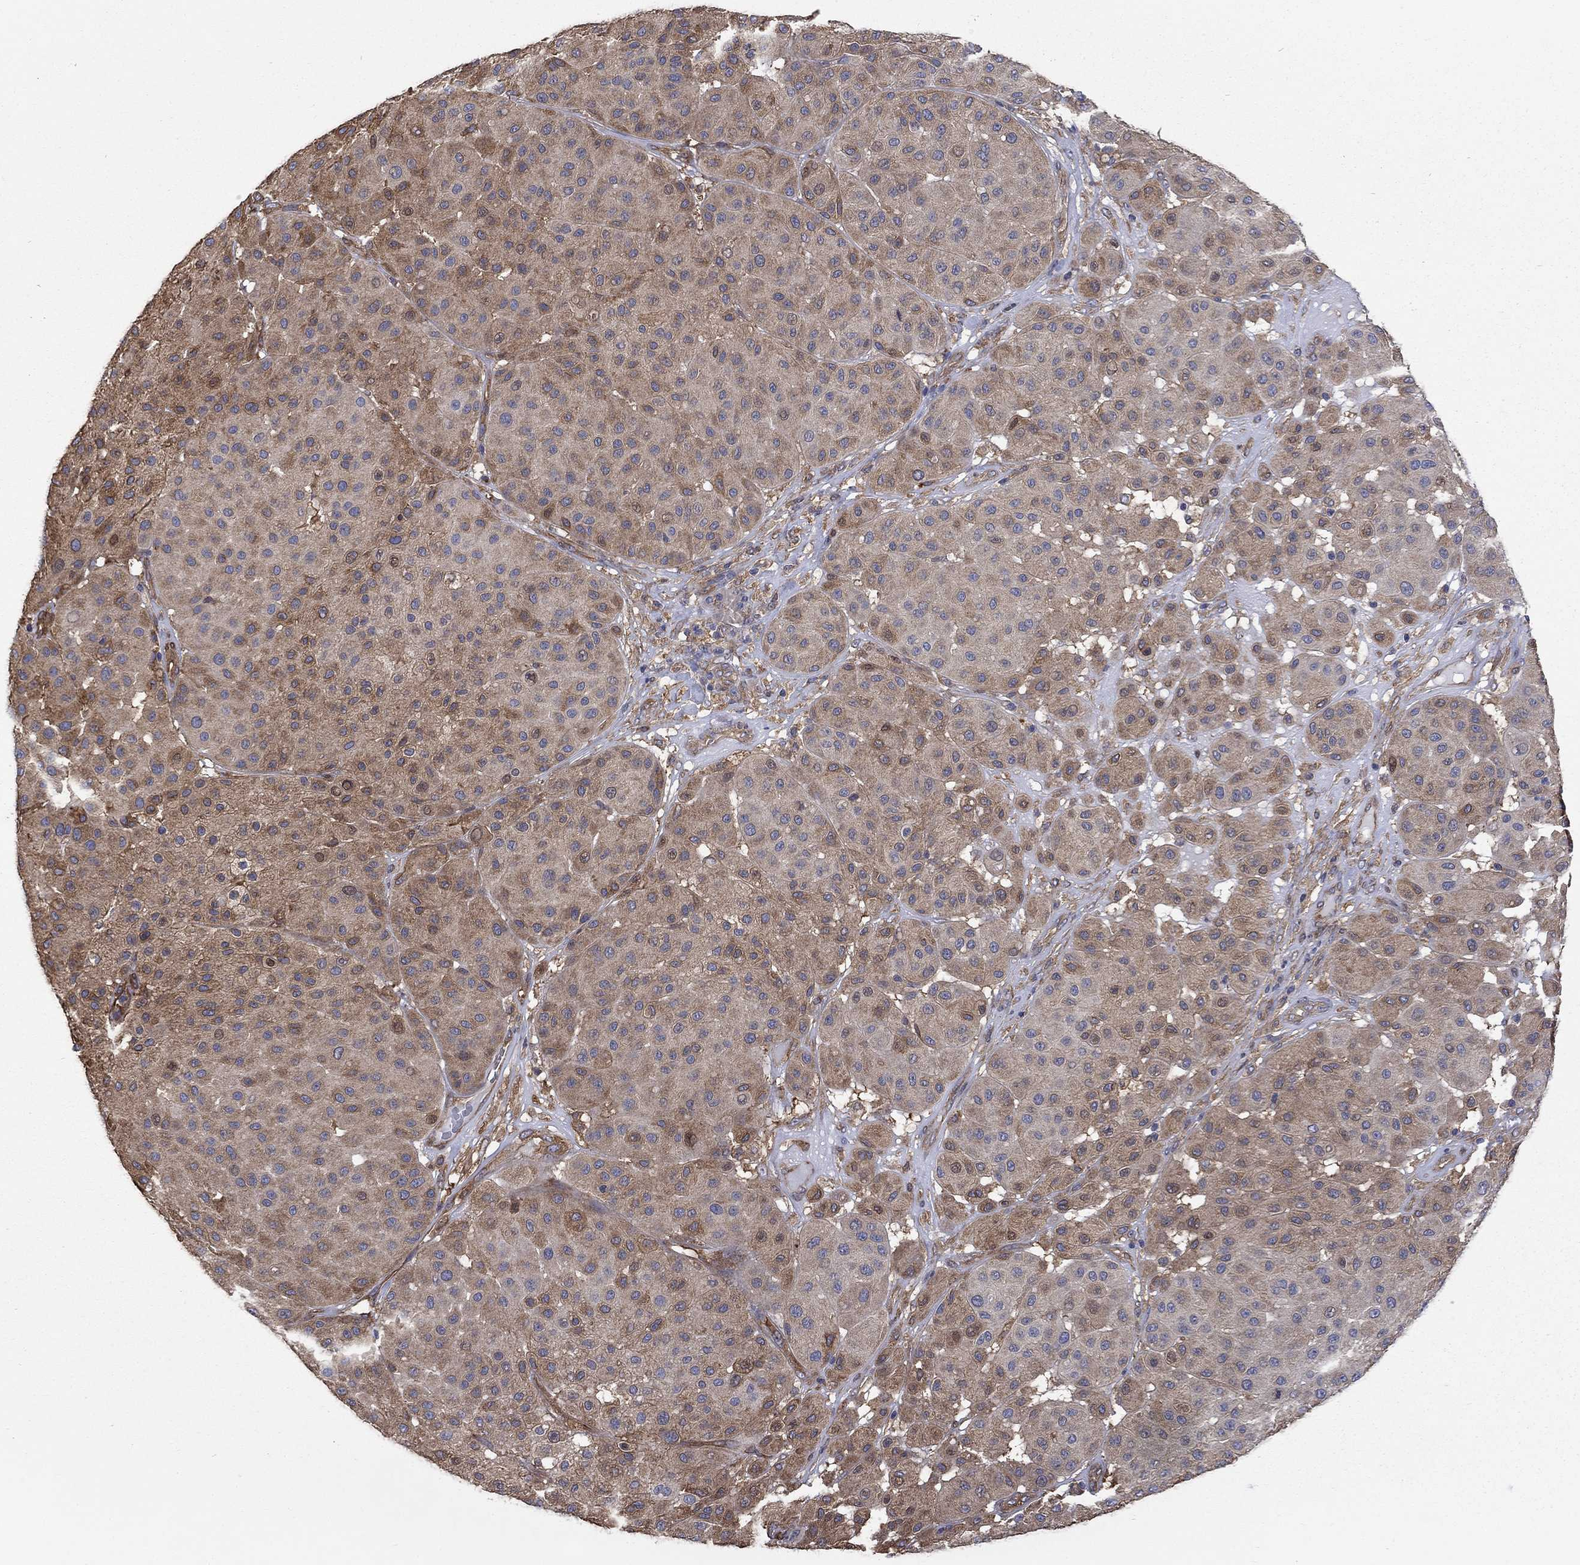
{"staining": {"intensity": "moderate", "quantity": "25%-75%", "location": "cytoplasmic/membranous"}, "tissue": "melanoma", "cell_type": "Tumor cells", "image_type": "cancer", "snomed": [{"axis": "morphology", "description": "Malignant melanoma, Metastatic site"}, {"axis": "topography", "description": "Smooth muscle"}], "caption": "A medium amount of moderate cytoplasmic/membranous expression is appreciated in approximately 25%-75% of tumor cells in melanoma tissue. (IHC, brightfield microscopy, high magnification).", "gene": "DPYSL2", "patient": {"sex": "male", "age": 41}}